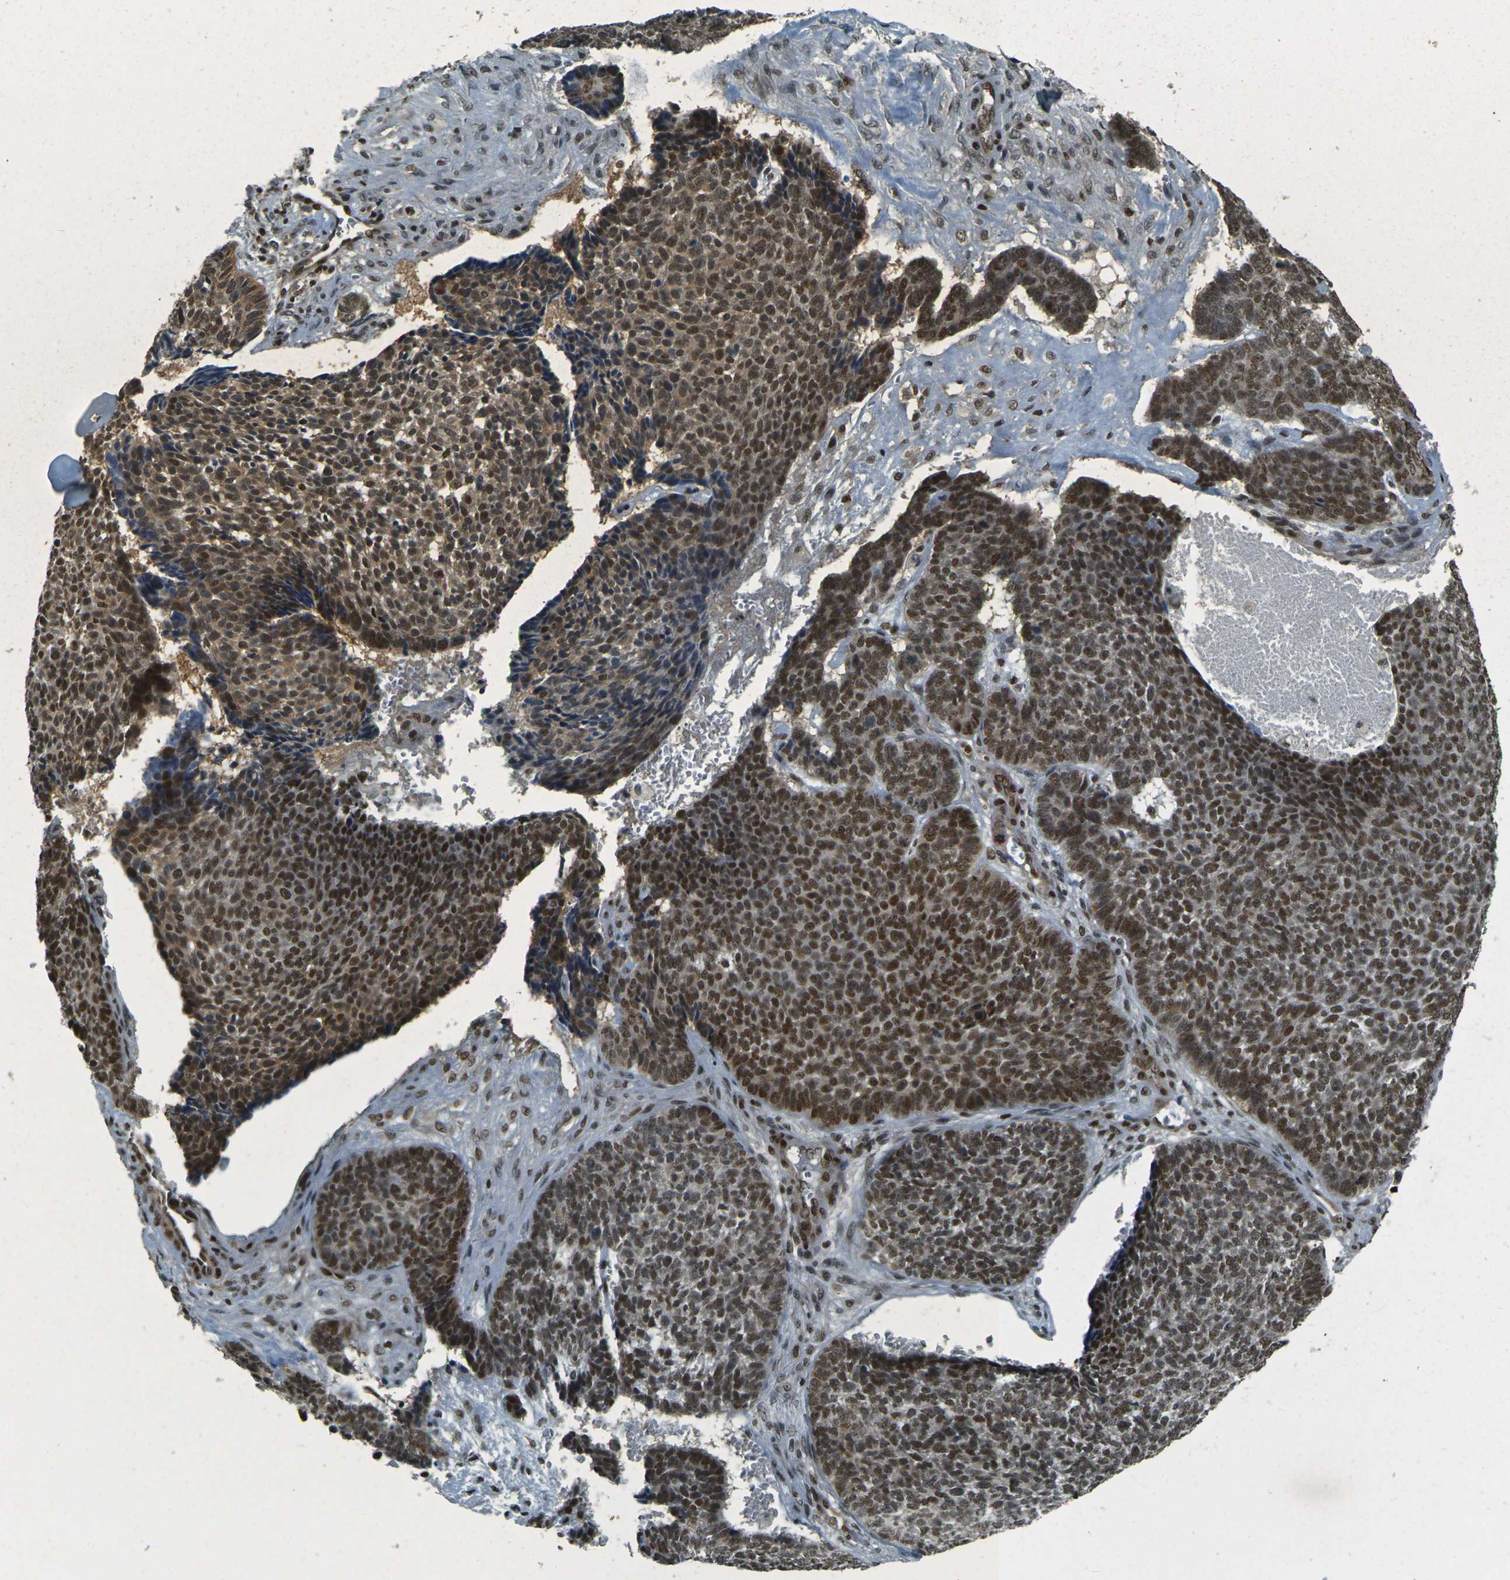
{"staining": {"intensity": "strong", "quantity": ">75%", "location": "nuclear"}, "tissue": "skin cancer", "cell_type": "Tumor cells", "image_type": "cancer", "snomed": [{"axis": "morphology", "description": "Basal cell carcinoma"}, {"axis": "topography", "description": "Skin"}], "caption": "IHC (DAB (3,3'-diaminobenzidine)) staining of skin cancer shows strong nuclear protein positivity in approximately >75% of tumor cells. The protein is stained brown, and the nuclei are stained in blue (DAB (3,3'-diaminobenzidine) IHC with brightfield microscopy, high magnification).", "gene": "NHEJ1", "patient": {"sex": "male", "age": 84}}